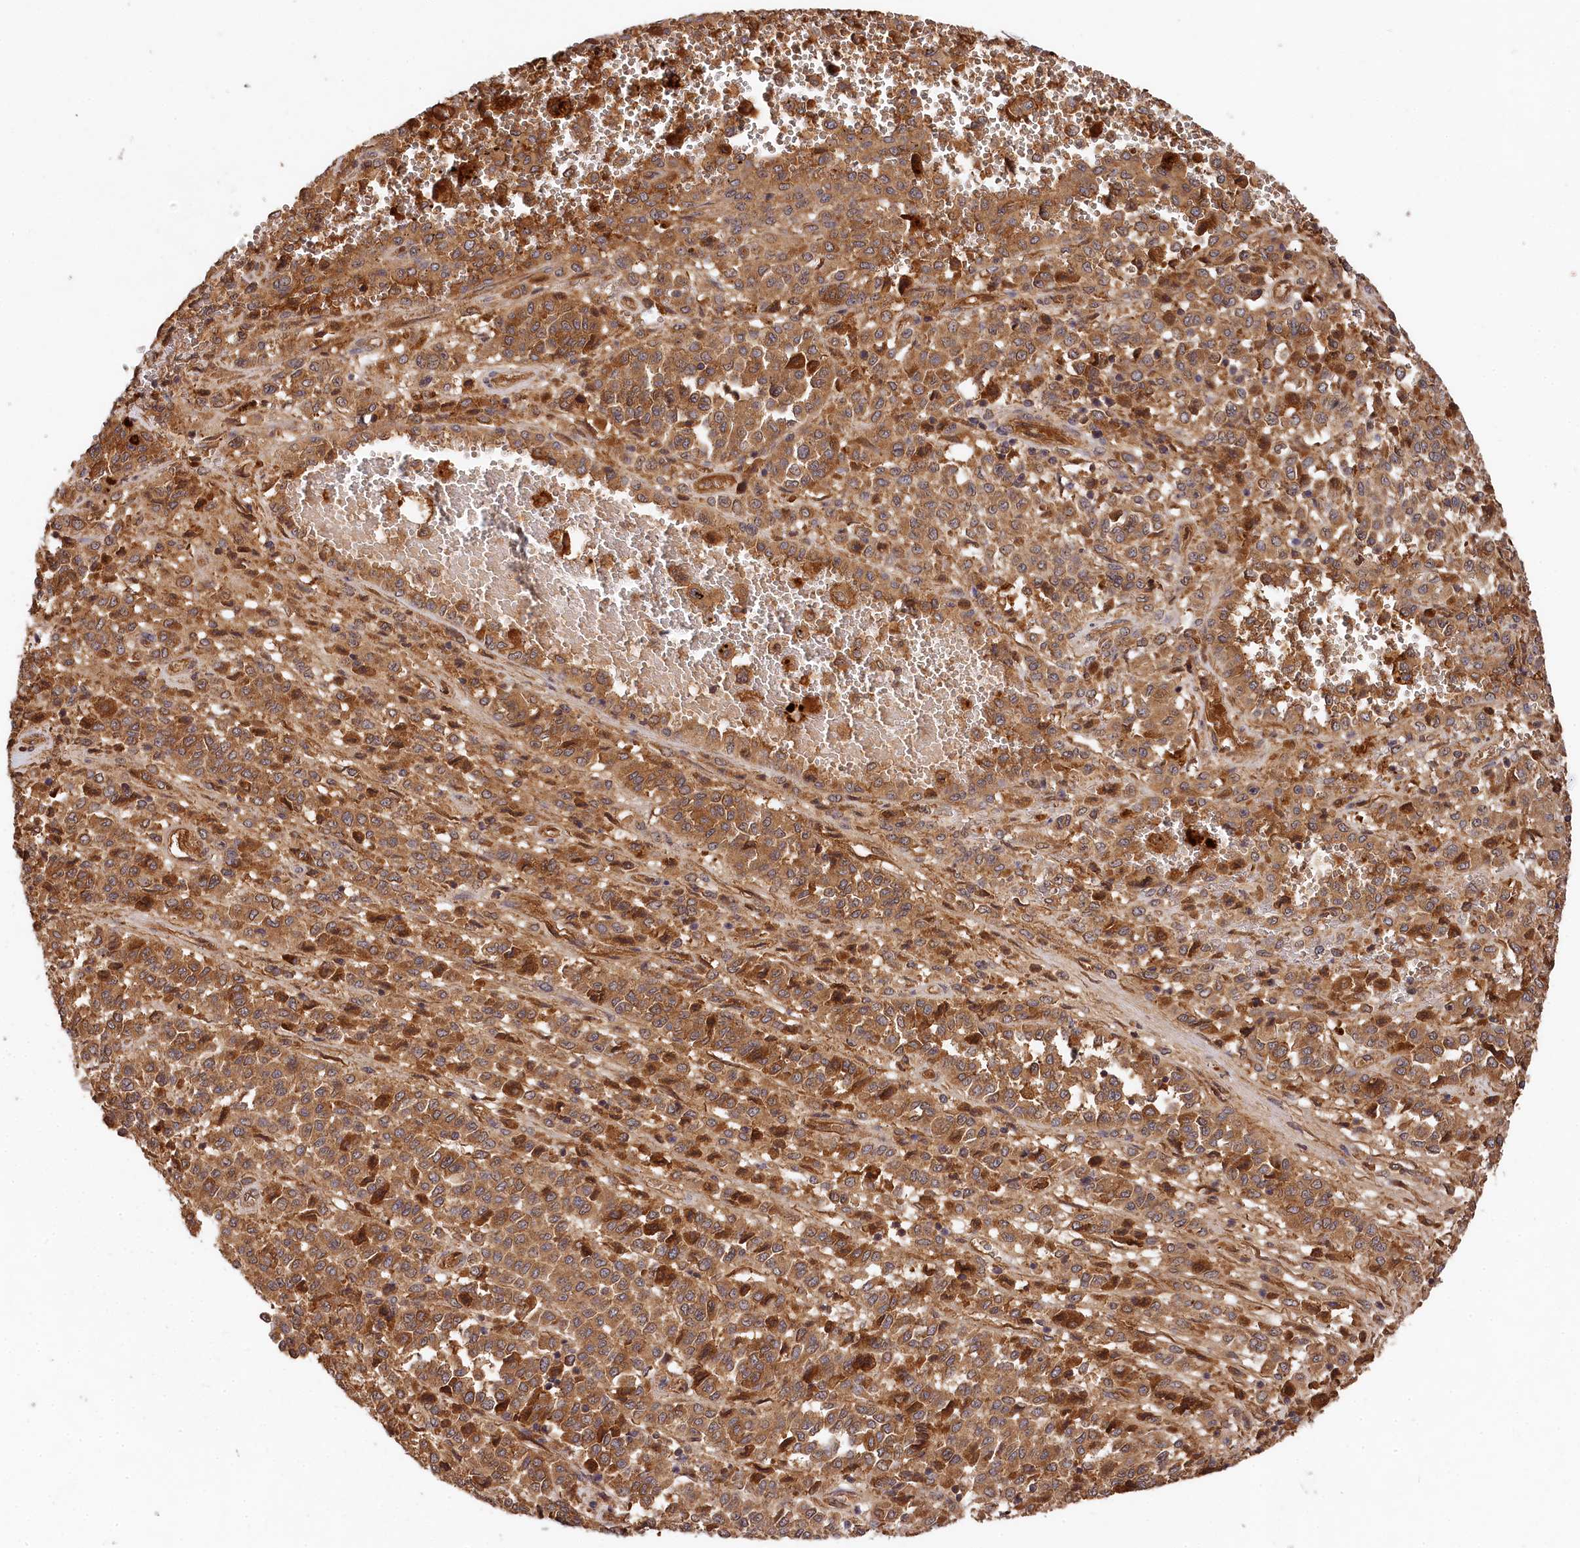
{"staining": {"intensity": "moderate", "quantity": ">75%", "location": "cytoplasmic/membranous"}, "tissue": "melanoma", "cell_type": "Tumor cells", "image_type": "cancer", "snomed": [{"axis": "morphology", "description": "Malignant melanoma, Metastatic site"}, {"axis": "topography", "description": "Pancreas"}], "caption": "This histopathology image reveals IHC staining of malignant melanoma (metastatic site), with medium moderate cytoplasmic/membranous expression in approximately >75% of tumor cells.", "gene": "MCF2L2", "patient": {"sex": "female", "age": 30}}